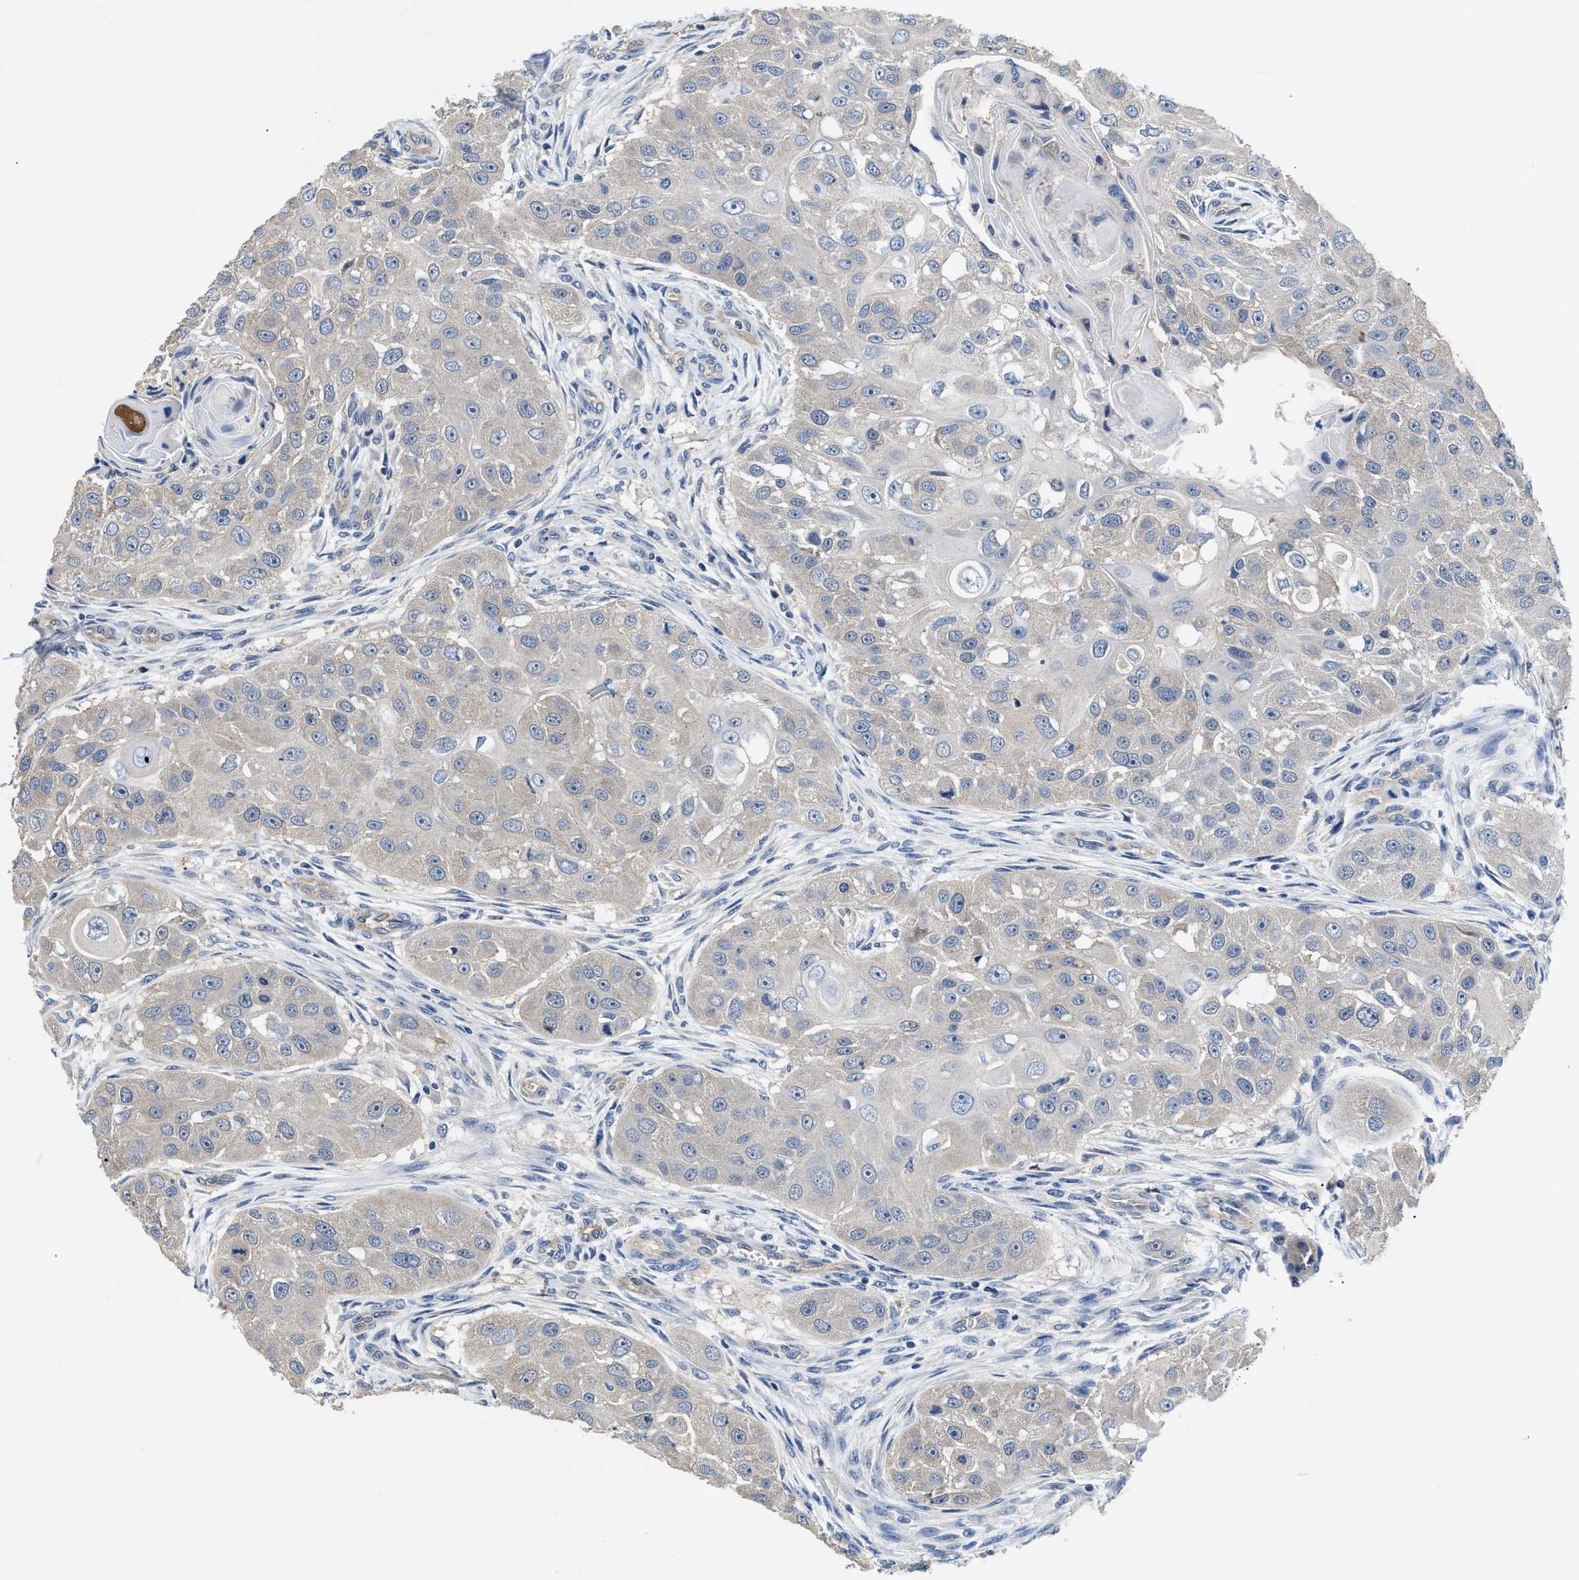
{"staining": {"intensity": "negative", "quantity": "none", "location": "none"}, "tissue": "head and neck cancer", "cell_type": "Tumor cells", "image_type": "cancer", "snomed": [{"axis": "morphology", "description": "Normal tissue, NOS"}, {"axis": "morphology", "description": "Squamous cell carcinoma, NOS"}, {"axis": "topography", "description": "Skeletal muscle"}, {"axis": "topography", "description": "Head-Neck"}], "caption": "Immunohistochemistry micrograph of neoplastic tissue: head and neck squamous cell carcinoma stained with DAB exhibits no significant protein positivity in tumor cells.", "gene": "C22orf42", "patient": {"sex": "male", "age": 51}}